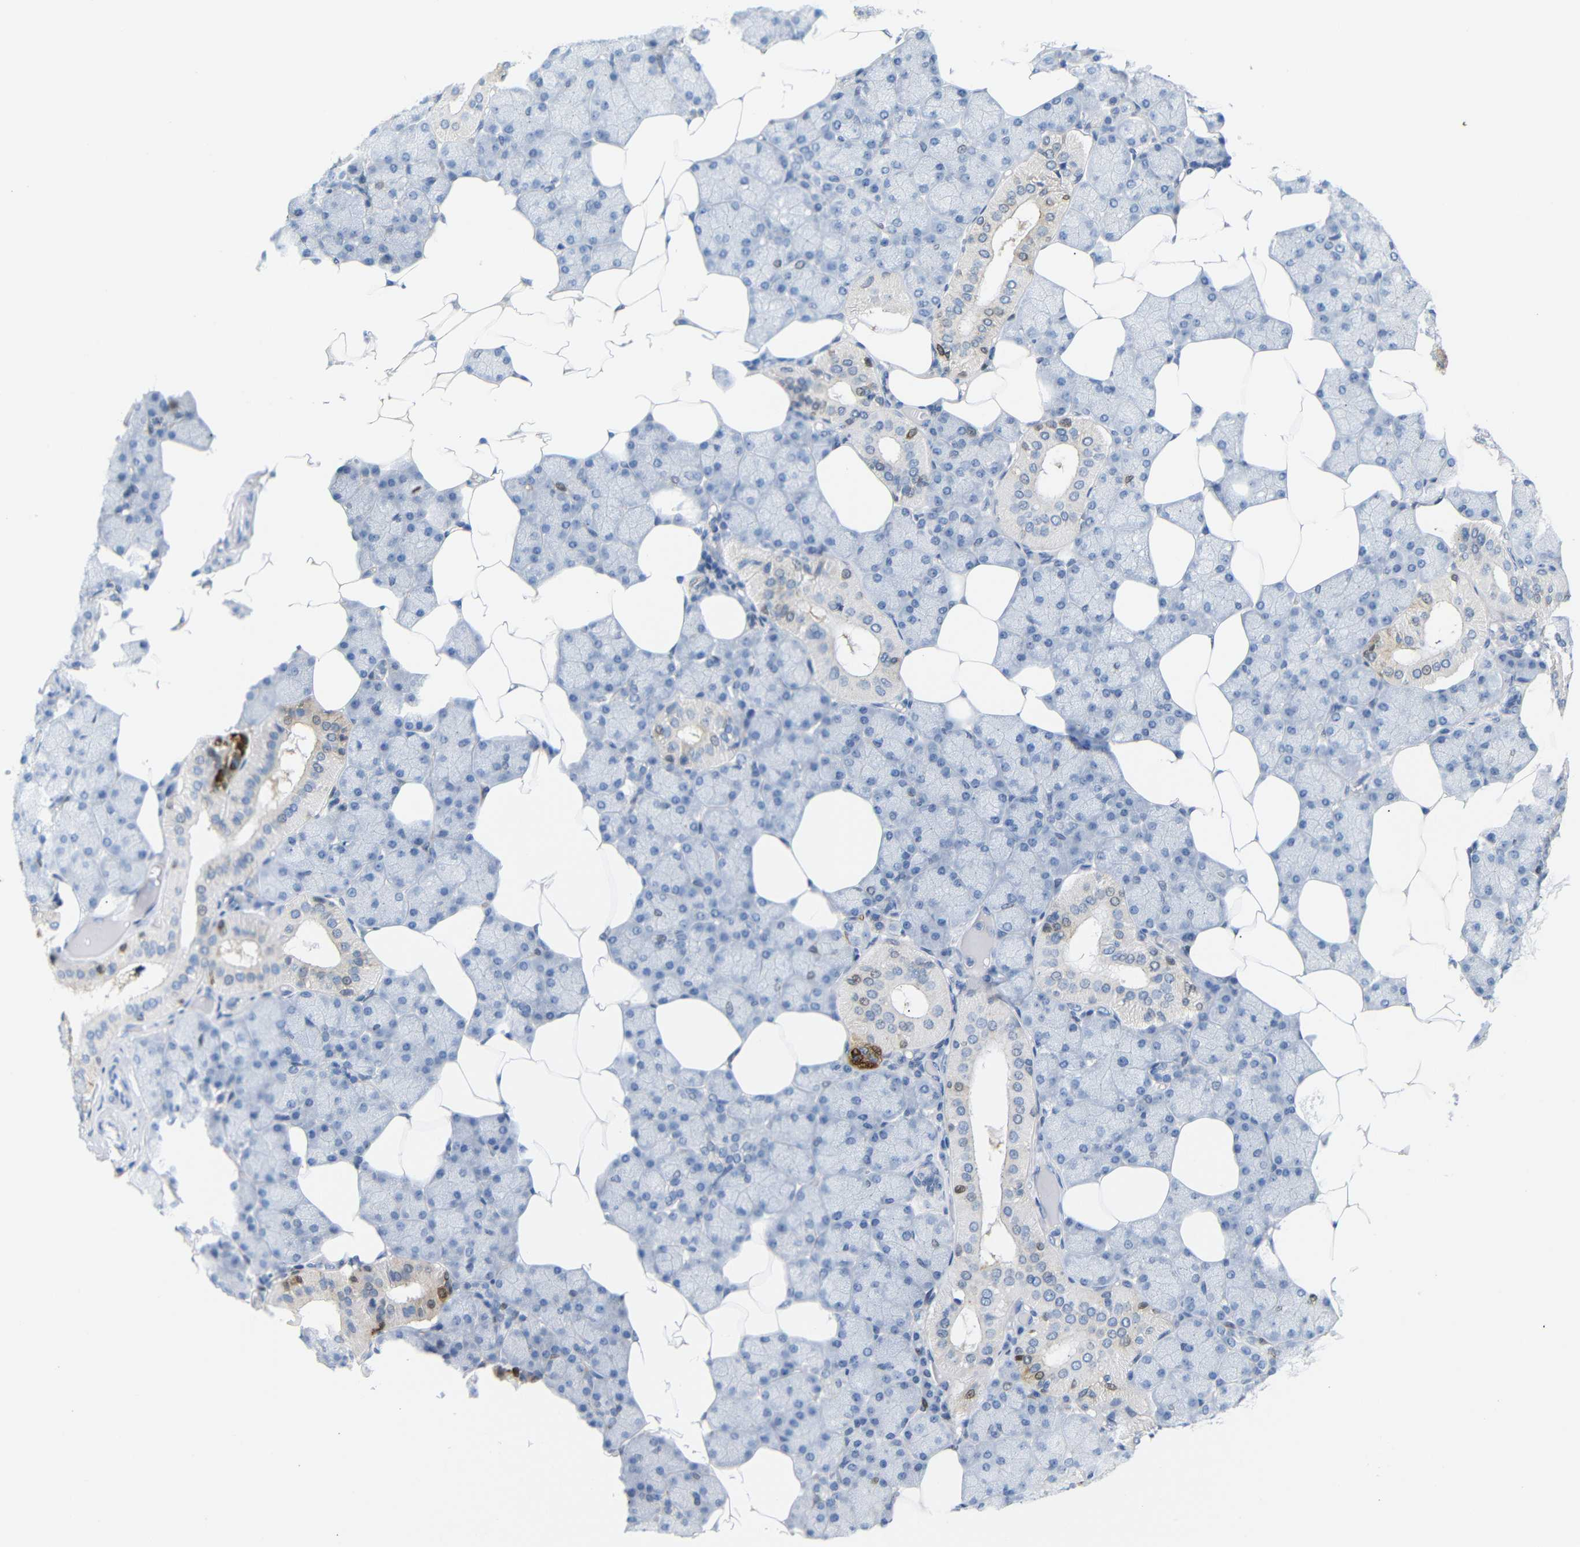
{"staining": {"intensity": "moderate", "quantity": "<25%", "location": "cytoplasmic/membranous"}, "tissue": "salivary gland", "cell_type": "Glandular cells", "image_type": "normal", "snomed": [{"axis": "morphology", "description": "Normal tissue, NOS"}, {"axis": "topography", "description": "Salivary gland"}], "caption": "A histopathology image of human salivary gland stained for a protein shows moderate cytoplasmic/membranous brown staining in glandular cells. (Stains: DAB in brown, nuclei in blue, Microscopy: brightfield microscopy at high magnification).", "gene": "MT1A", "patient": {"sex": "male", "age": 62}}